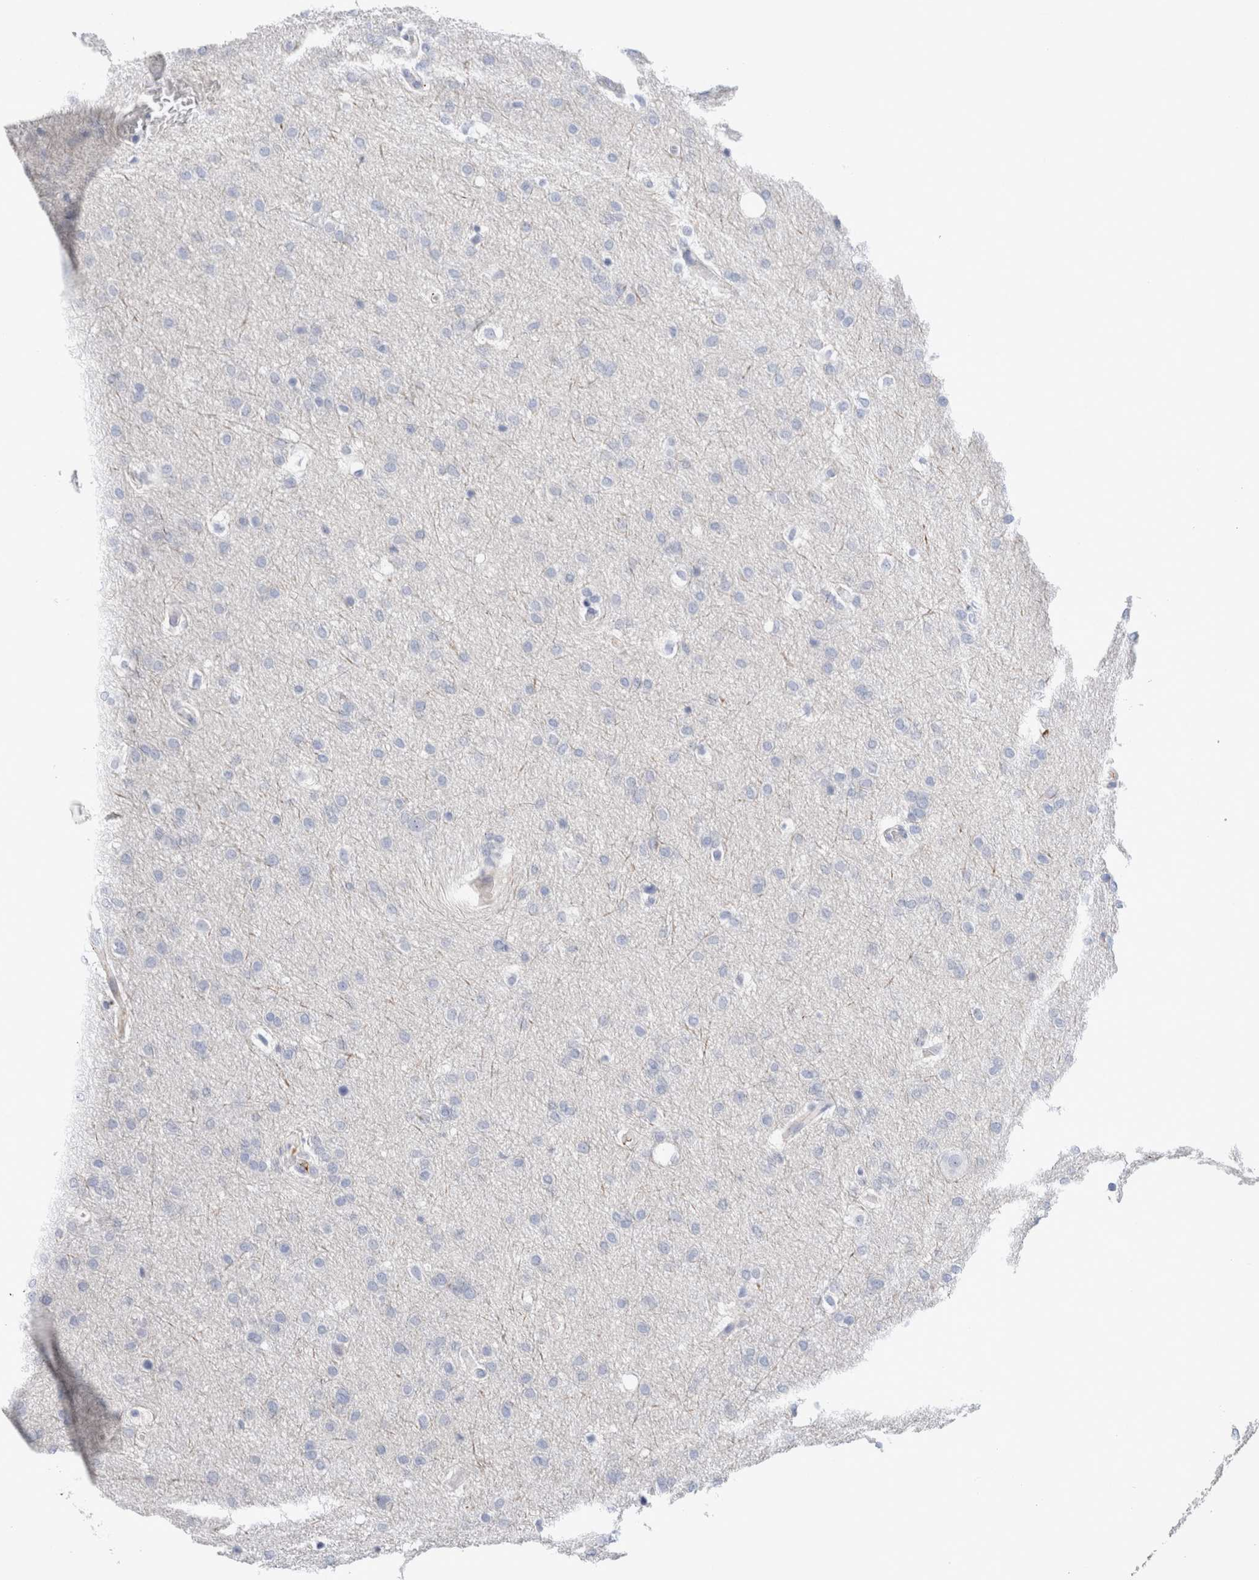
{"staining": {"intensity": "negative", "quantity": "none", "location": "none"}, "tissue": "glioma", "cell_type": "Tumor cells", "image_type": "cancer", "snomed": [{"axis": "morphology", "description": "Glioma, malignant, Low grade"}, {"axis": "topography", "description": "Brain"}], "caption": "Micrograph shows no significant protein positivity in tumor cells of malignant glioma (low-grade).", "gene": "ECHDC2", "patient": {"sex": "female", "age": 37}}